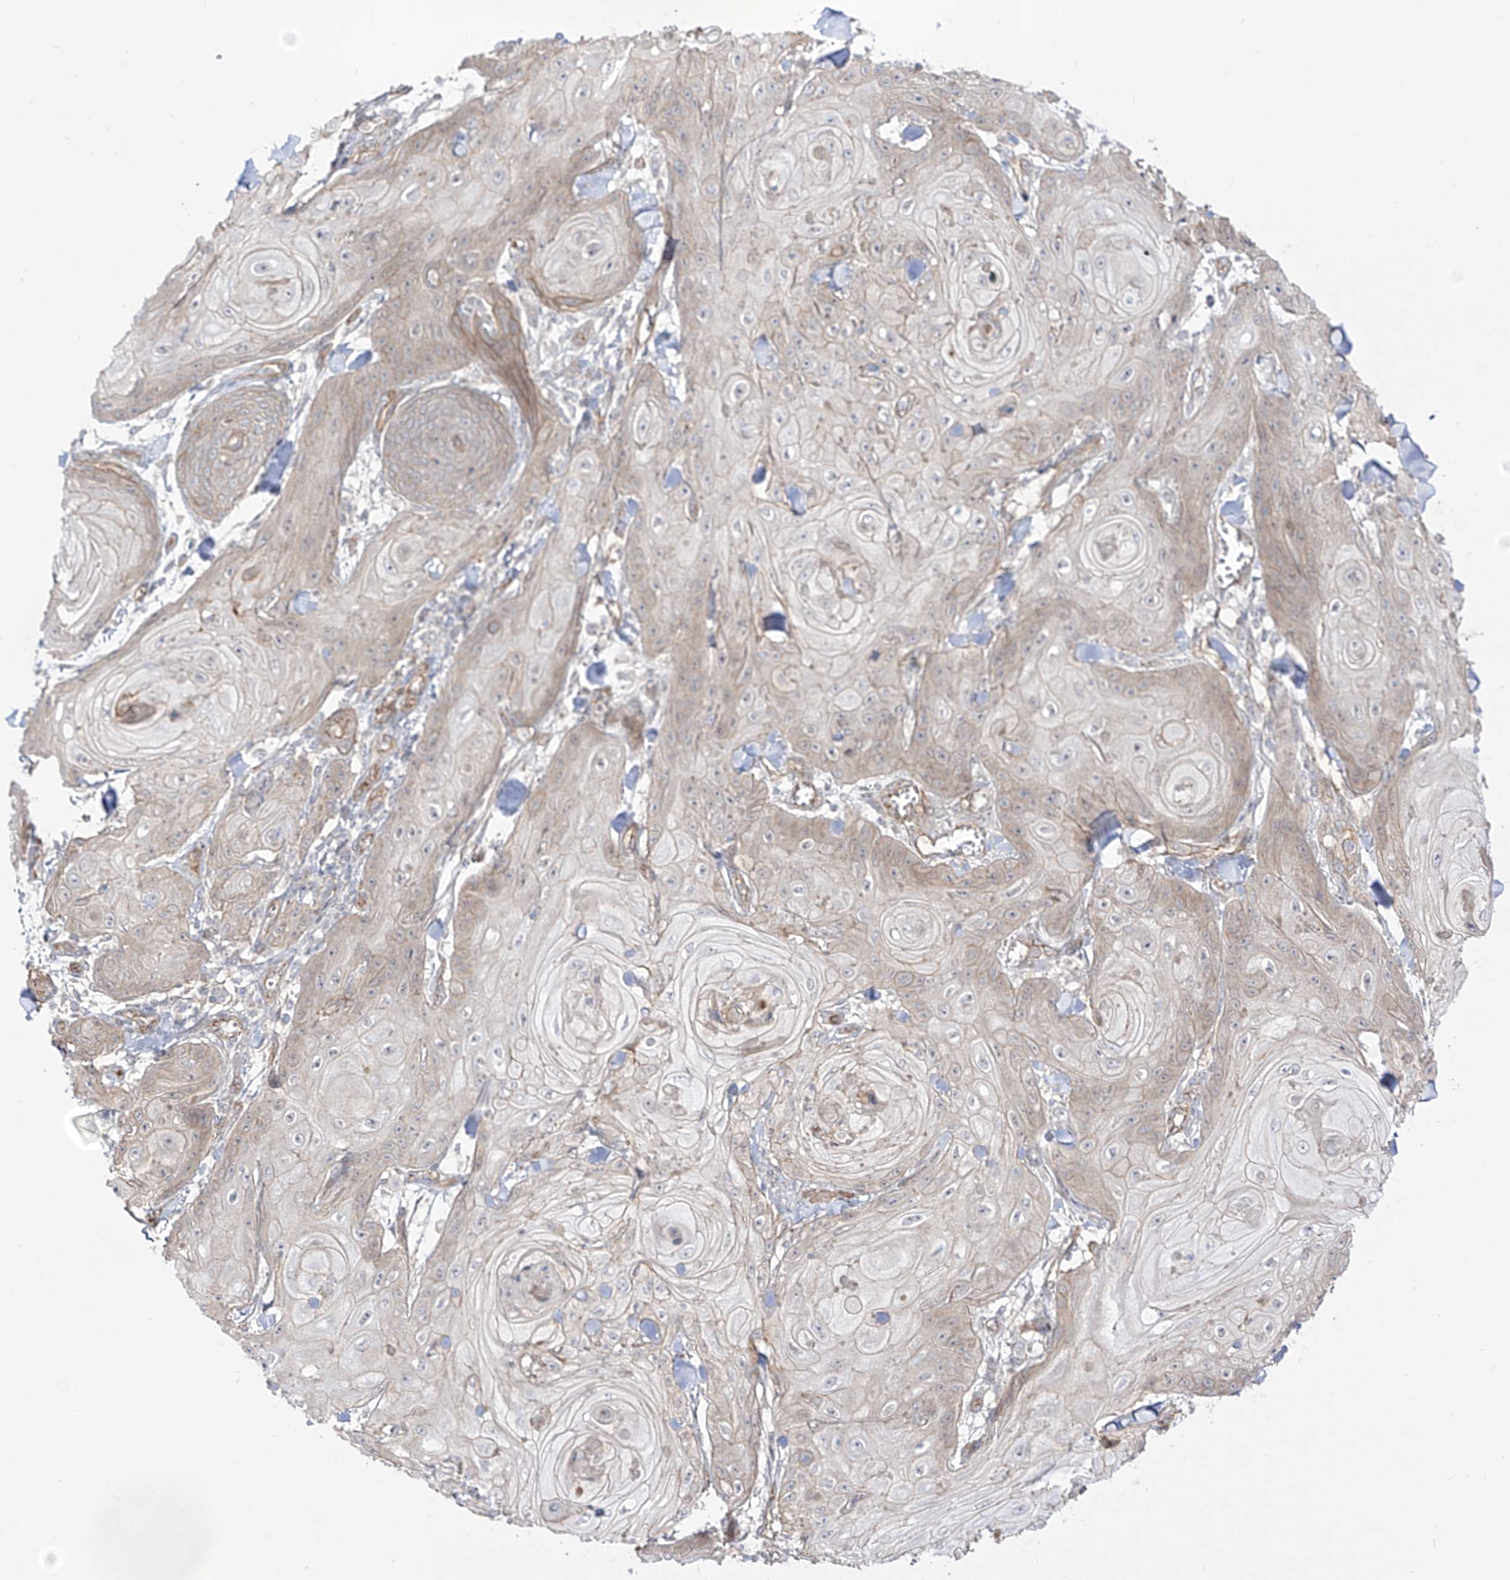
{"staining": {"intensity": "negative", "quantity": "none", "location": "none"}, "tissue": "skin cancer", "cell_type": "Tumor cells", "image_type": "cancer", "snomed": [{"axis": "morphology", "description": "Squamous cell carcinoma, NOS"}, {"axis": "topography", "description": "Skin"}], "caption": "Skin cancer was stained to show a protein in brown. There is no significant staining in tumor cells.", "gene": "ZNF180", "patient": {"sex": "male", "age": 74}}